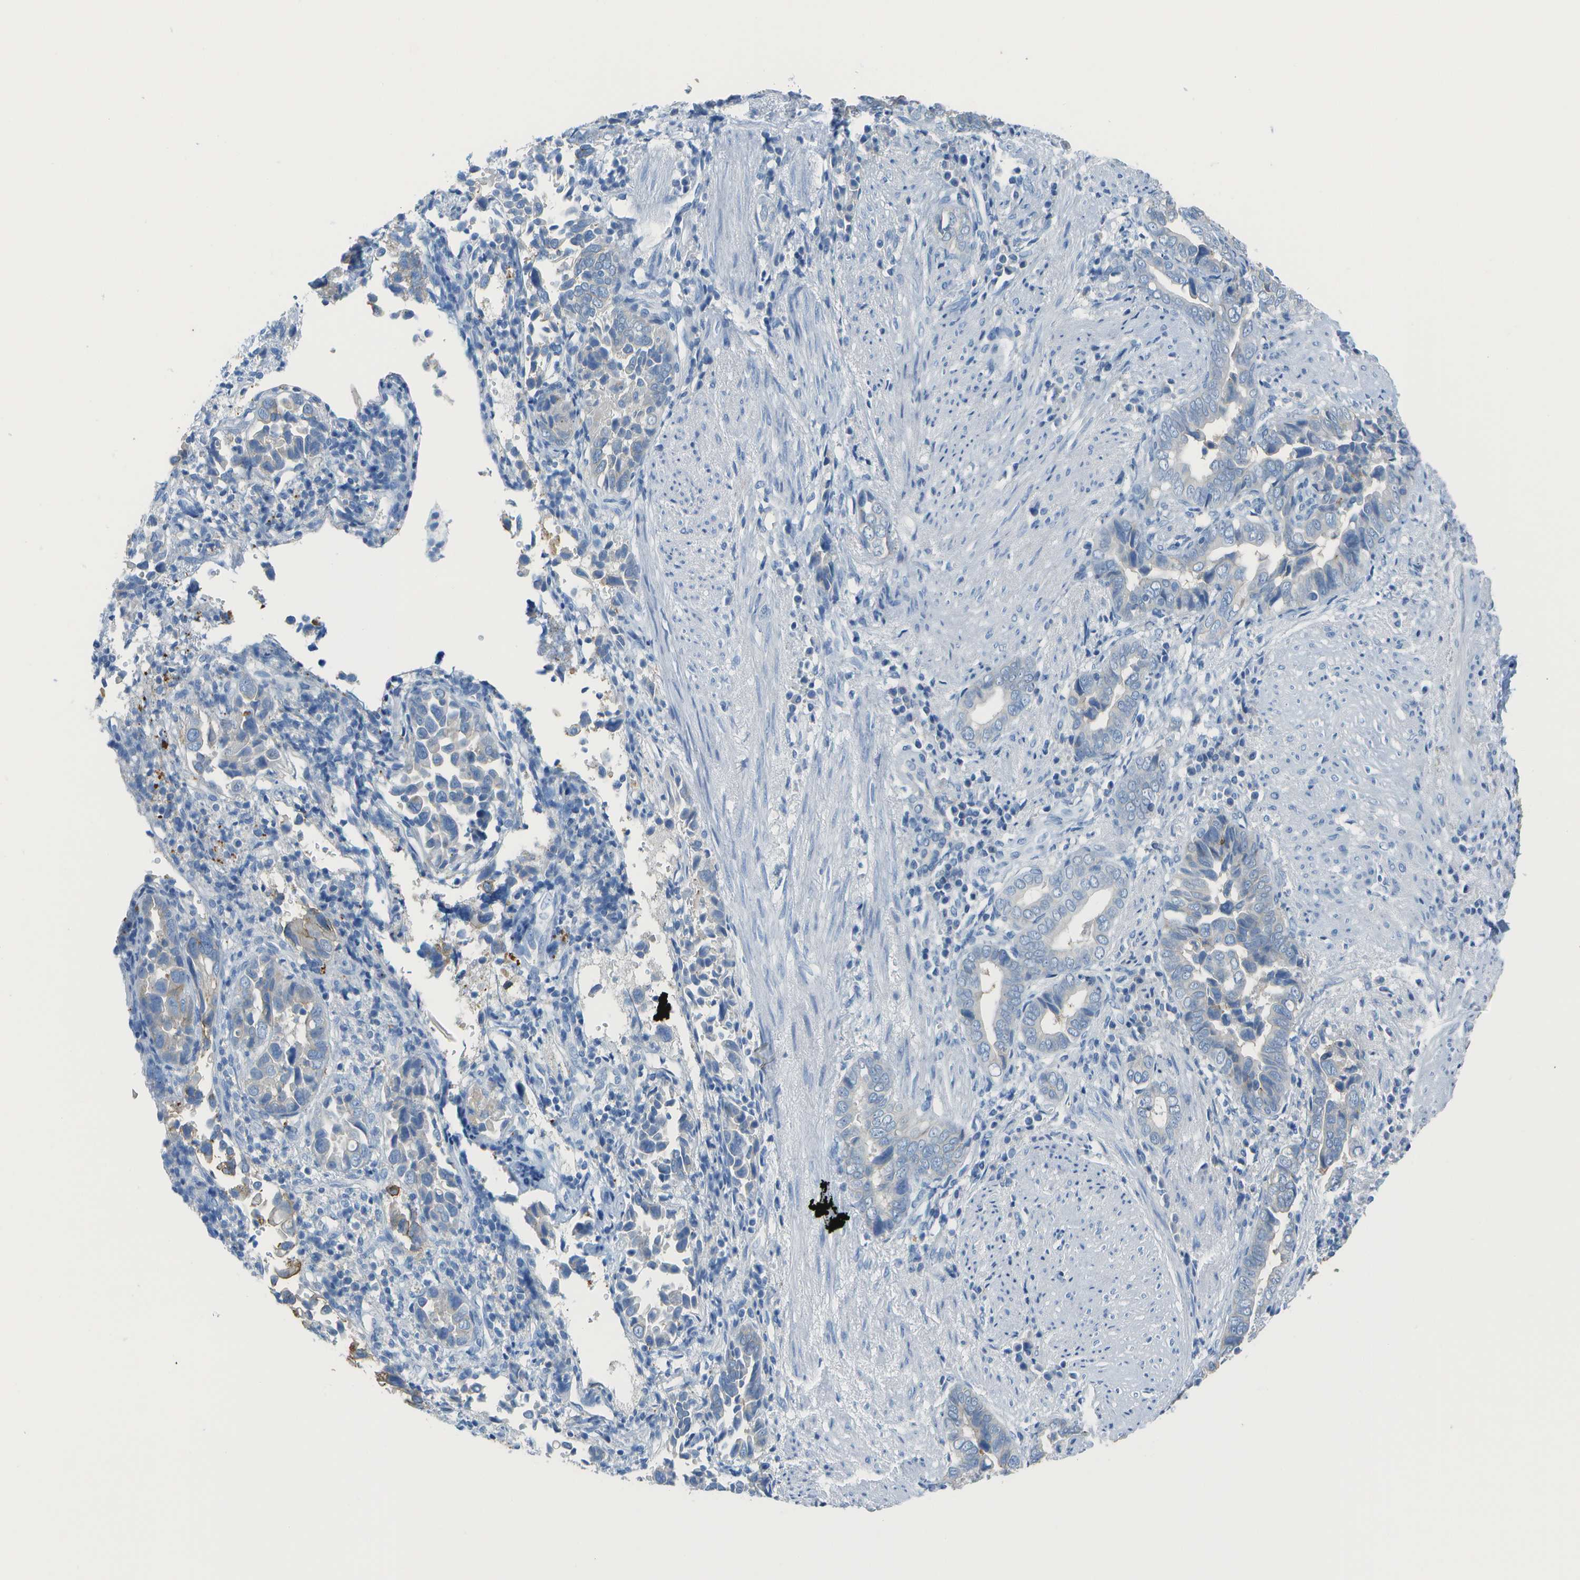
{"staining": {"intensity": "negative", "quantity": "none", "location": "none"}, "tissue": "liver cancer", "cell_type": "Tumor cells", "image_type": "cancer", "snomed": [{"axis": "morphology", "description": "Cholangiocarcinoma"}, {"axis": "topography", "description": "Liver"}], "caption": "Tumor cells are negative for protein expression in human liver cancer (cholangiocarcinoma).", "gene": "CD46", "patient": {"sex": "female", "age": 79}}